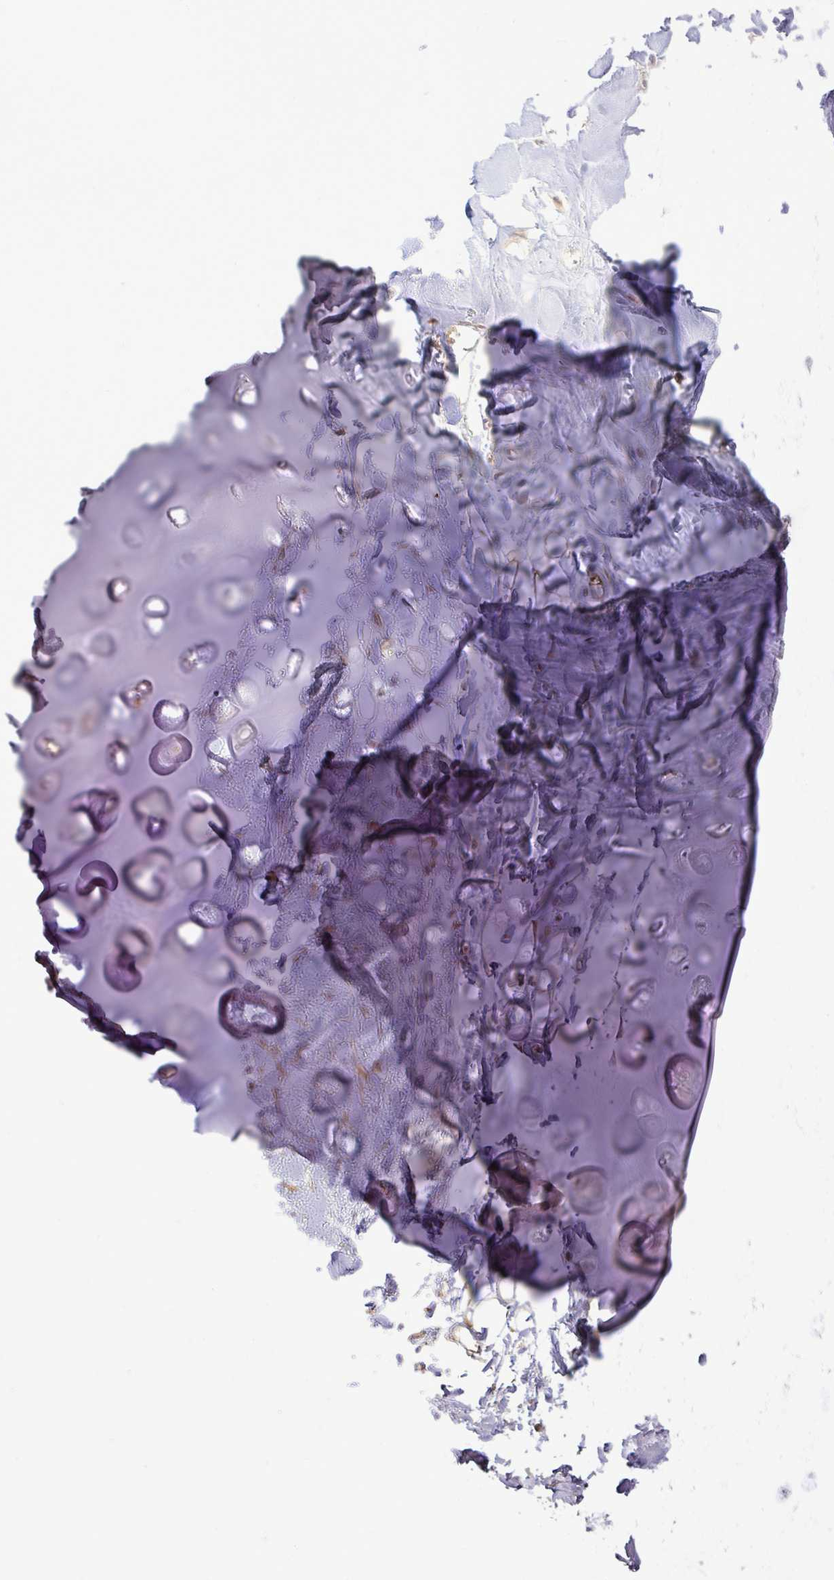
{"staining": {"intensity": "moderate", "quantity": "25%-75%", "location": "cytoplasmic/membranous"}, "tissue": "soft tissue", "cell_type": "Chondrocytes", "image_type": "normal", "snomed": [{"axis": "morphology", "description": "Normal tissue, NOS"}, {"axis": "topography", "description": "Cartilage tissue"}], "caption": "This is an image of immunohistochemistry staining of normal soft tissue, which shows moderate staining in the cytoplasmic/membranous of chondrocytes.", "gene": "PLEKHM1", "patient": {"sex": "male", "age": 57}}